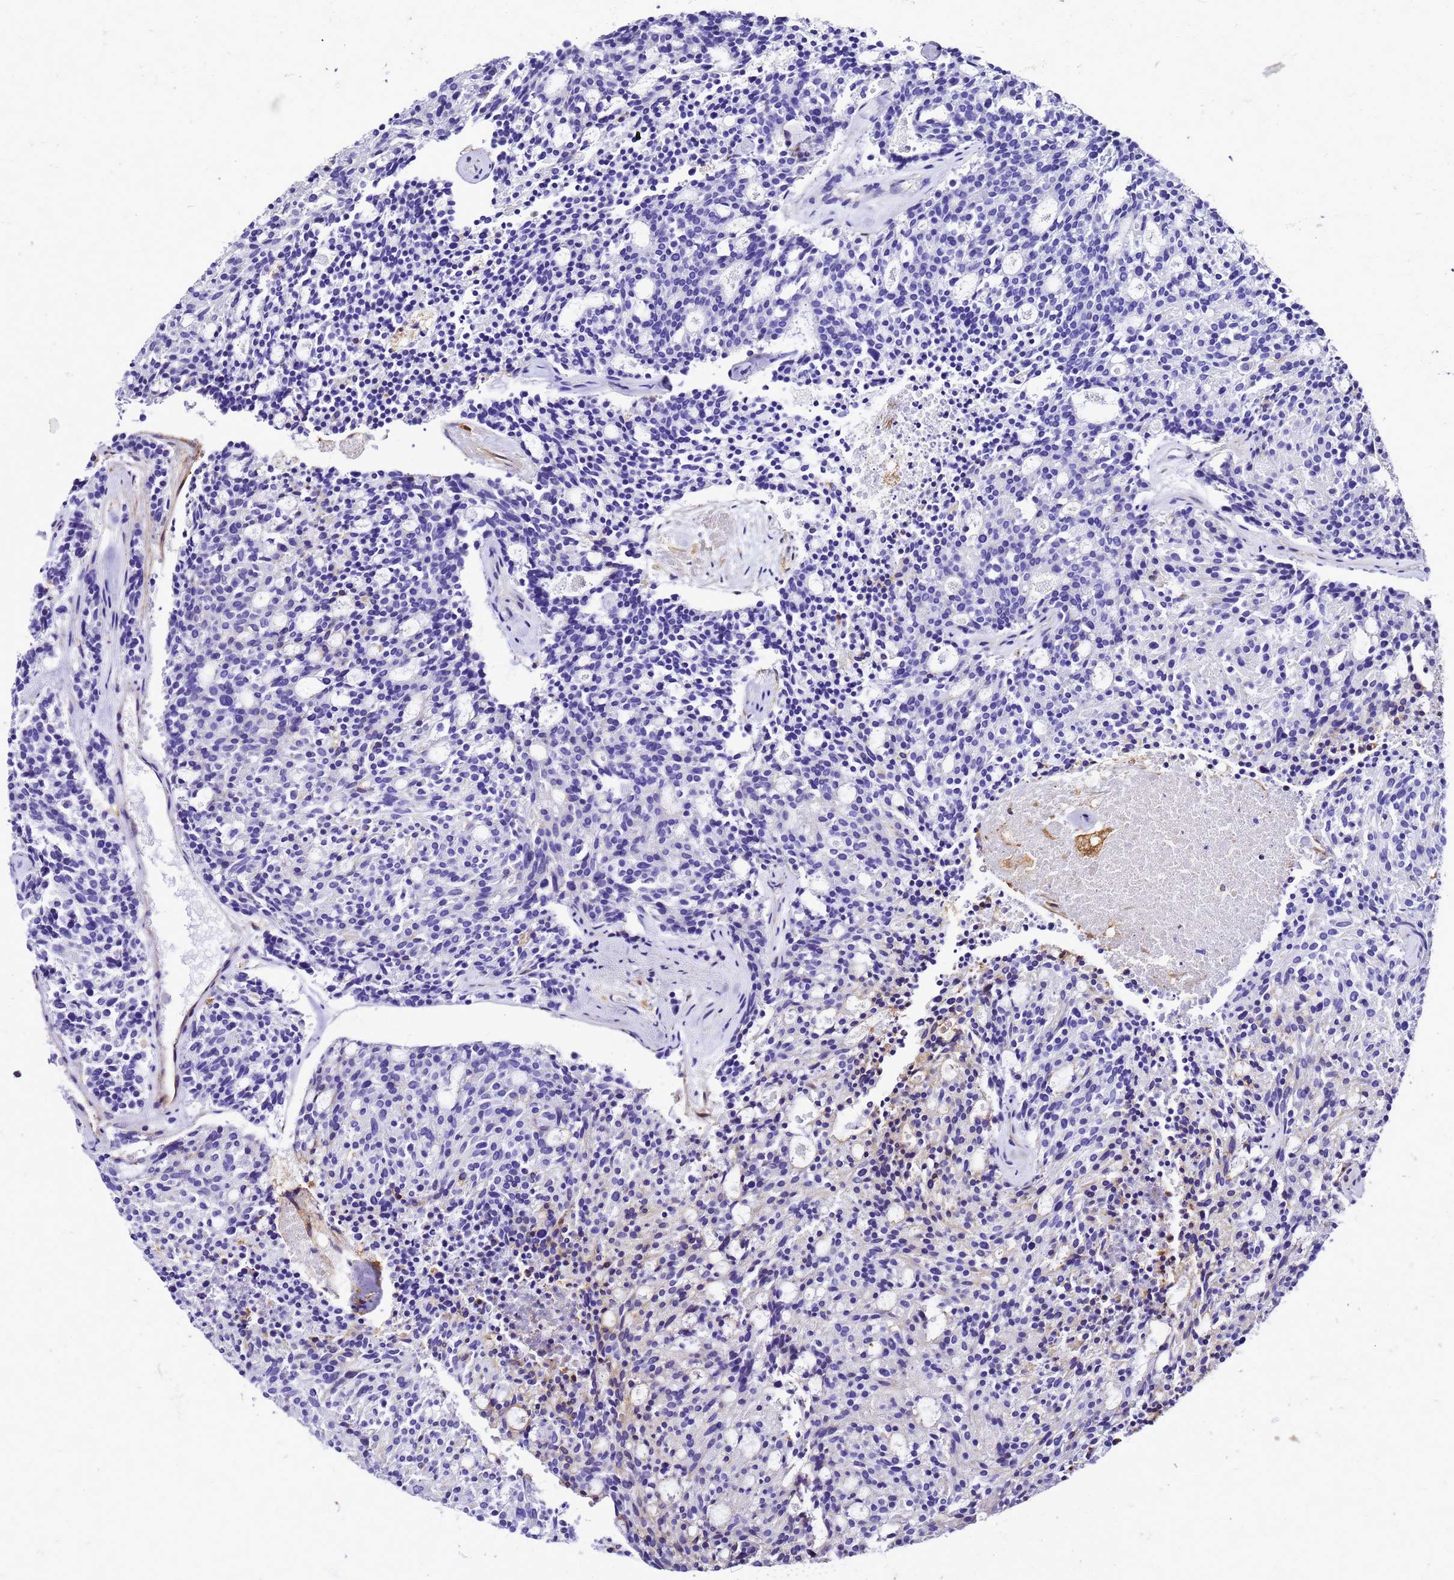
{"staining": {"intensity": "negative", "quantity": "none", "location": "none"}, "tissue": "carcinoid", "cell_type": "Tumor cells", "image_type": "cancer", "snomed": [{"axis": "morphology", "description": "Carcinoid, malignant, NOS"}, {"axis": "topography", "description": "Pancreas"}], "caption": "The histopathology image displays no significant staining in tumor cells of malignant carcinoid.", "gene": "S100A11", "patient": {"sex": "female", "age": 54}}